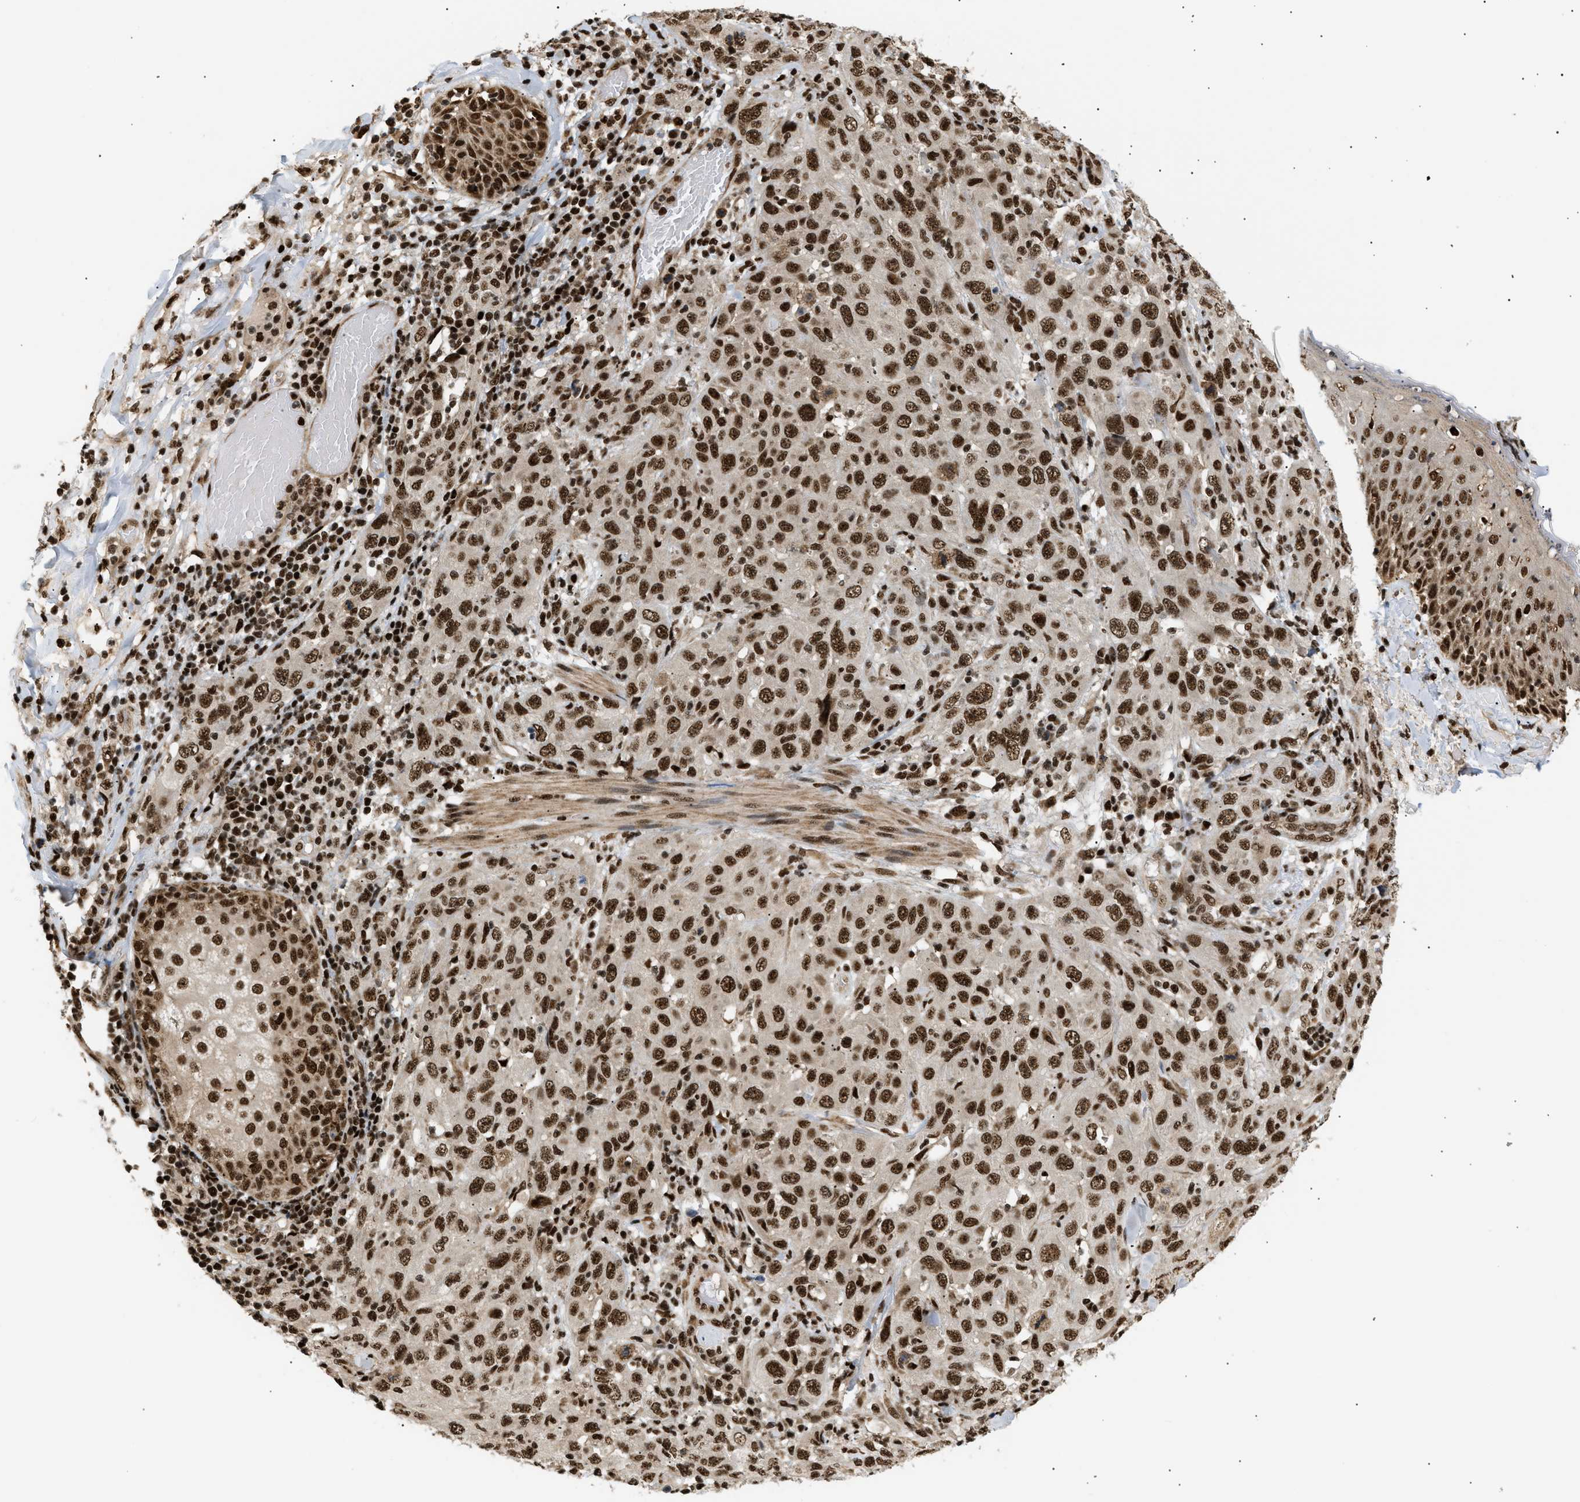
{"staining": {"intensity": "strong", "quantity": ">75%", "location": "nuclear"}, "tissue": "skin cancer", "cell_type": "Tumor cells", "image_type": "cancer", "snomed": [{"axis": "morphology", "description": "Squamous cell carcinoma, NOS"}, {"axis": "topography", "description": "Skin"}], "caption": "Skin squamous cell carcinoma tissue exhibits strong nuclear expression in about >75% of tumor cells, visualized by immunohistochemistry.", "gene": "RBM5", "patient": {"sex": "female", "age": 88}}